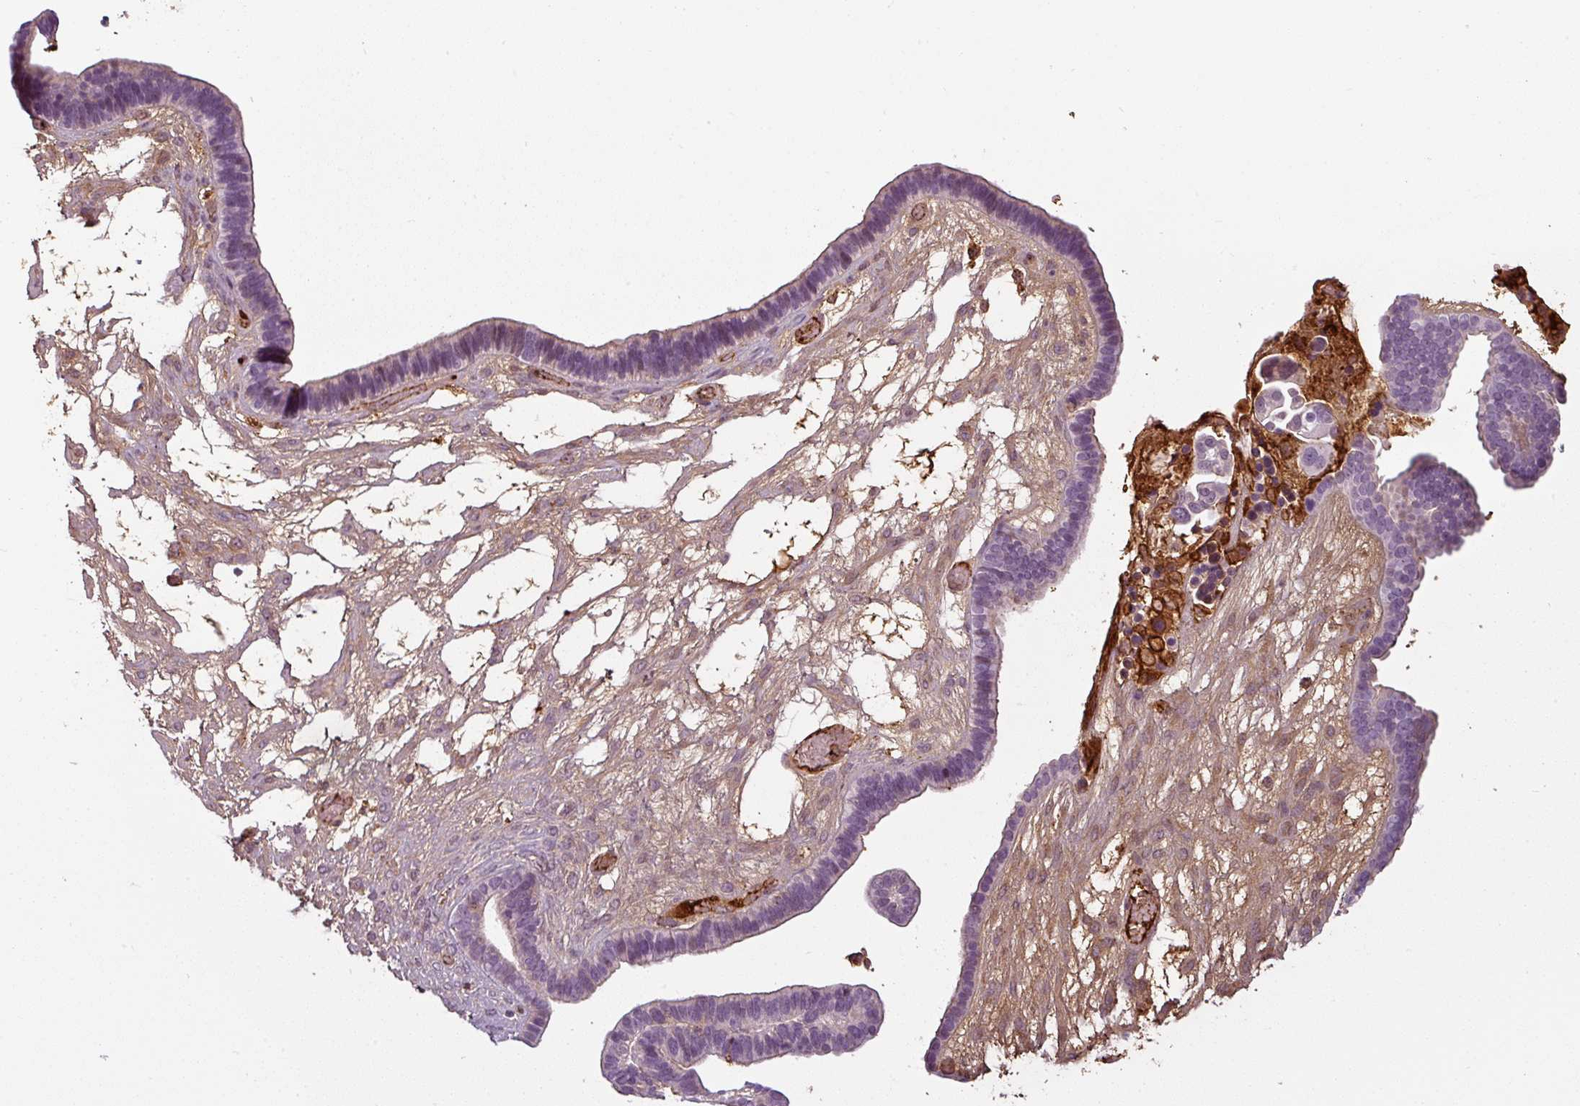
{"staining": {"intensity": "negative", "quantity": "none", "location": "none"}, "tissue": "ovarian cancer", "cell_type": "Tumor cells", "image_type": "cancer", "snomed": [{"axis": "morphology", "description": "Cystadenocarcinoma, serous, NOS"}, {"axis": "topography", "description": "Ovary"}], "caption": "A micrograph of ovarian cancer (serous cystadenocarcinoma) stained for a protein demonstrates no brown staining in tumor cells. Nuclei are stained in blue.", "gene": "APOC1", "patient": {"sex": "female", "age": 56}}